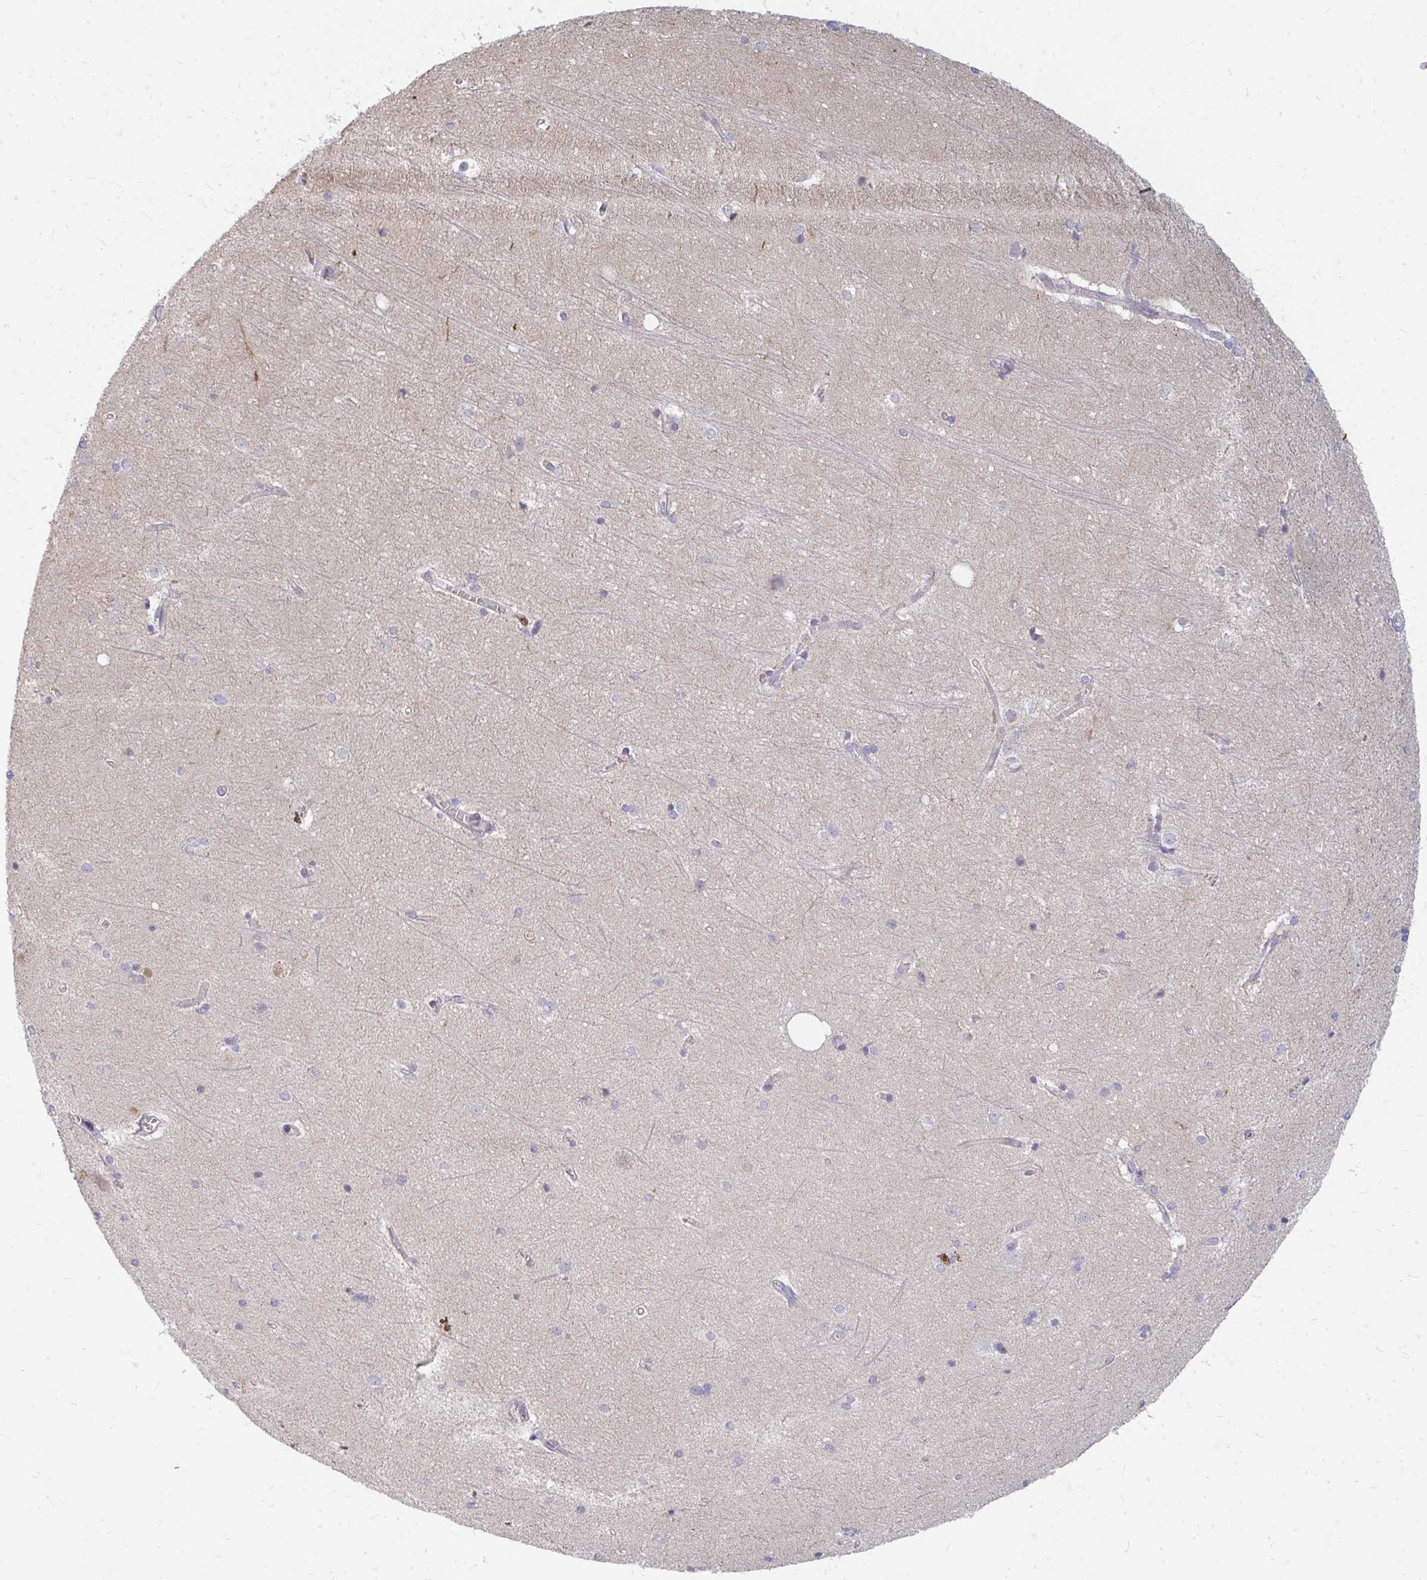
{"staining": {"intensity": "negative", "quantity": "none", "location": "none"}, "tissue": "hippocampus", "cell_type": "Glial cells", "image_type": "normal", "snomed": [{"axis": "morphology", "description": "Normal tissue, NOS"}, {"axis": "topography", "description": "Cerebral cortex"}, {"axis": "topography", "description": "Hippocampus"}], "caption": "This is an IHC photomicrograph of benign hippocampus. There is no positivity in glial cells.", "gene": "RAB33A", "patient": {"sex": "female", "age": 19}}